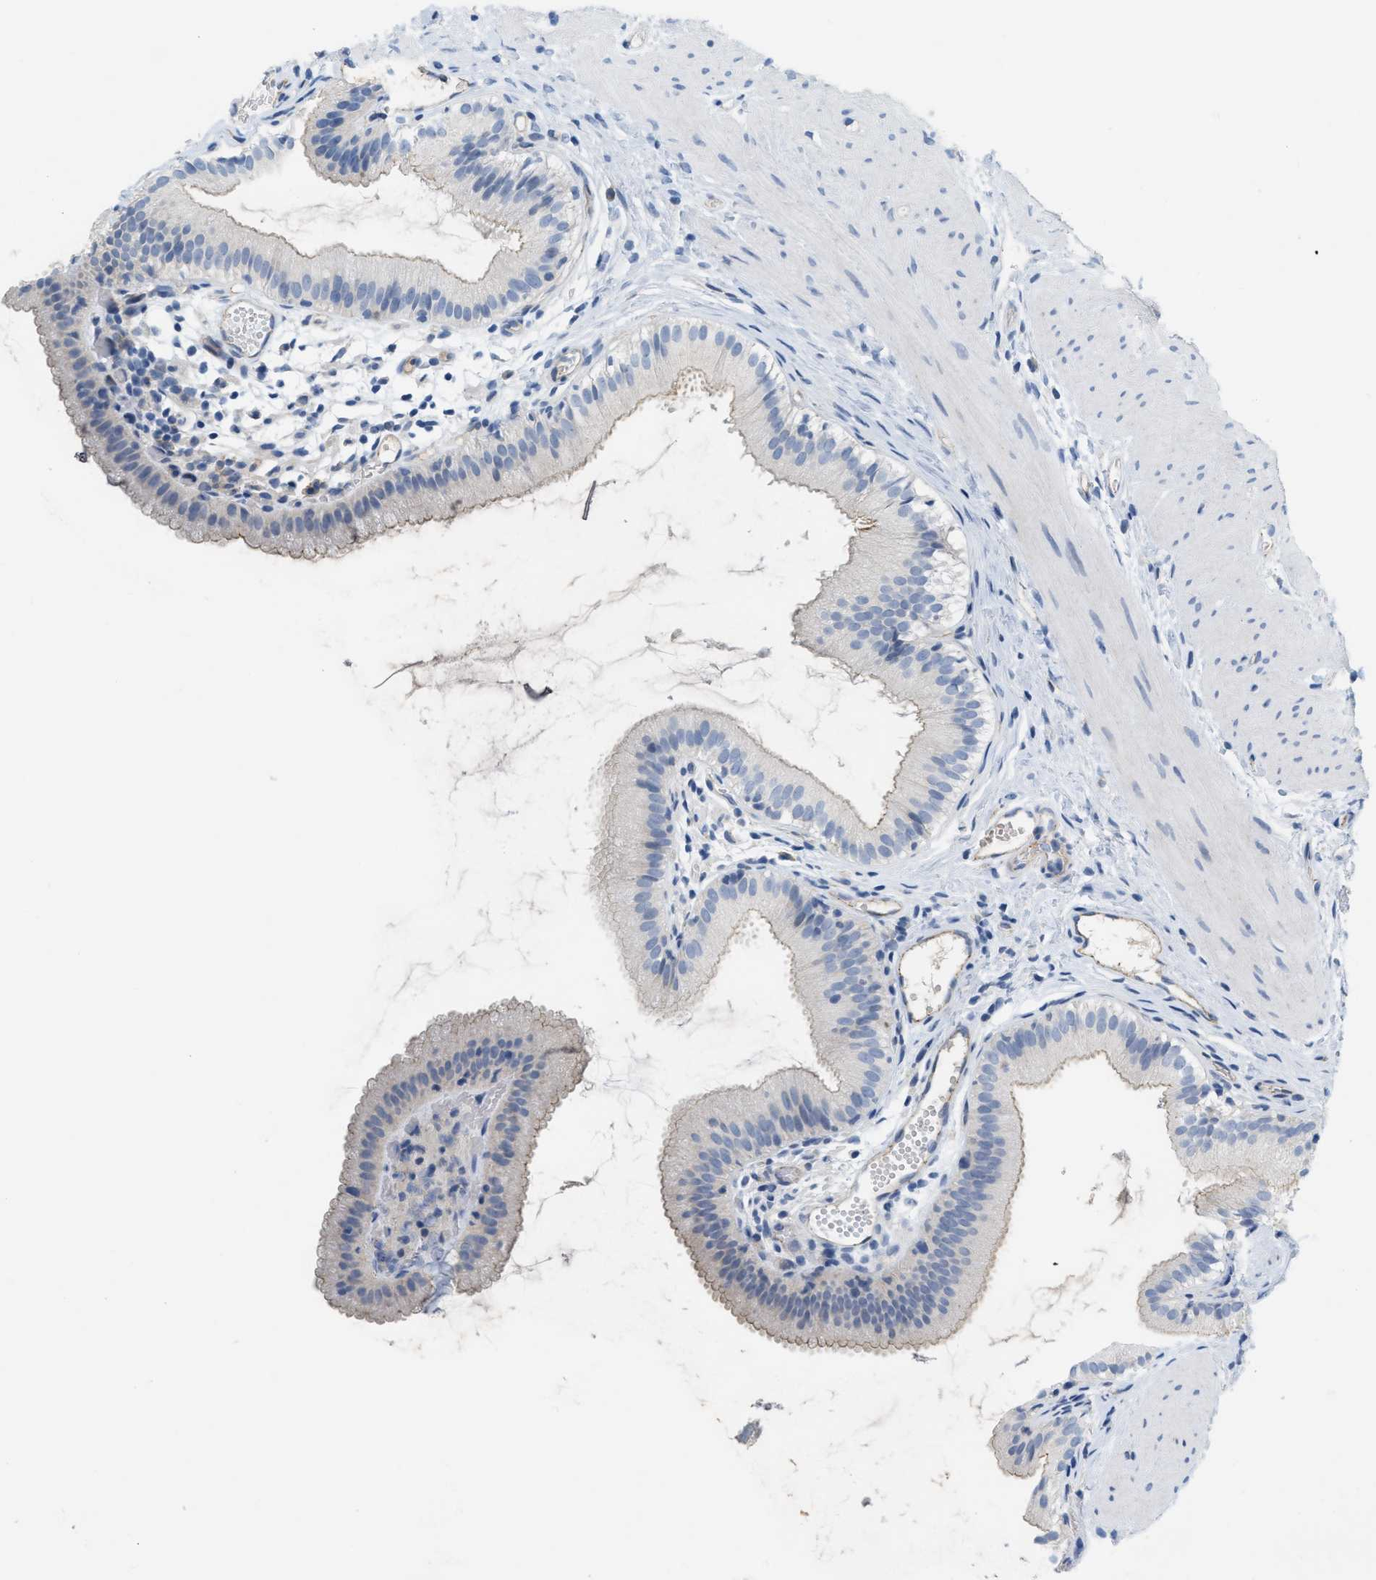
{"staining": {"intensity": "weak", "quantity": "25%-75%", "location": "cytoplasmic/membranous"}, "tissue": "gallbladder", "cell_type": "Glandular cells", "image_type": "normal", "snomed": [{"axis": "morphology", "description": "Normal tissue, NOS"}, {"axis": "topography", "description": "Gallbladder"}], "caption": "Immunohistochemistry (IHC) staining of benign gallbladder, which displays low levels of weak cytoplasmic/membranous staining in about 25%-75% of glandular cells indicating weak cytoplasmic/membranous protein staining. The staining was performed using DAB (3,3'-diaminobenzidine) (brown) for protein detection and nuclei were counterstained in hematoxylin (blue).", "gene": "CRB3", "patient": {"sex": "female", "age": 26}}